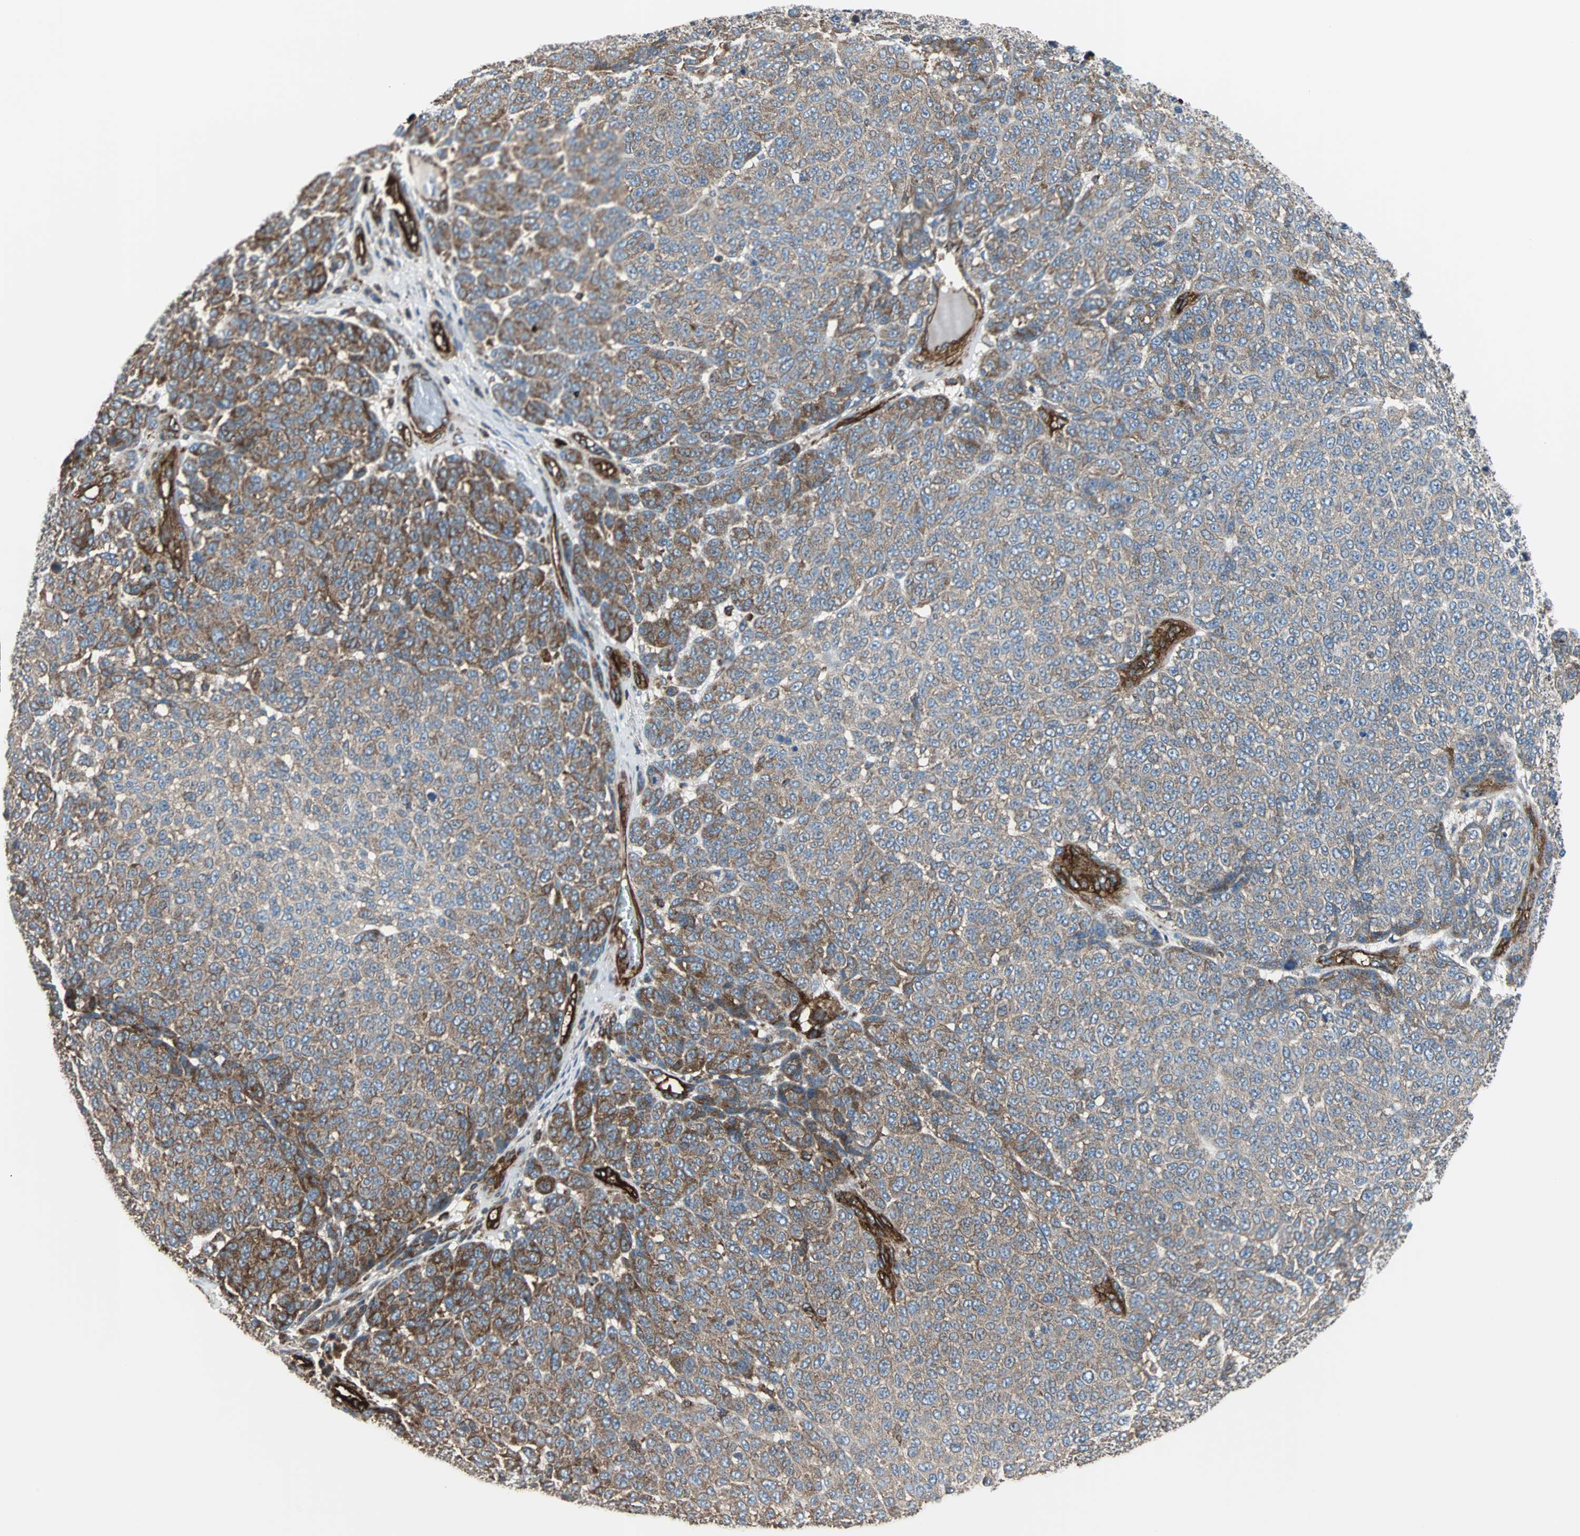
{"staining": {"intensity": "weak", "quantity": ">75%", "location": "cytoplasmic/membranous"}, "tissue": "melanoma", "cell_type": "Tumor cells", "image_type": "cancer", "snomed": [{"axis": "morphology", "description": "Malignant melanoma, NOS"}, {"axis": "topography", "description": "Skin"}], "caption": "A low amount of weak cytoplasmic/membranous expression is seen in about >75% of tumor cells in melanoma tissue.", "gene": "PLCG2", "patient": {"sex": "male", "age": 59}}